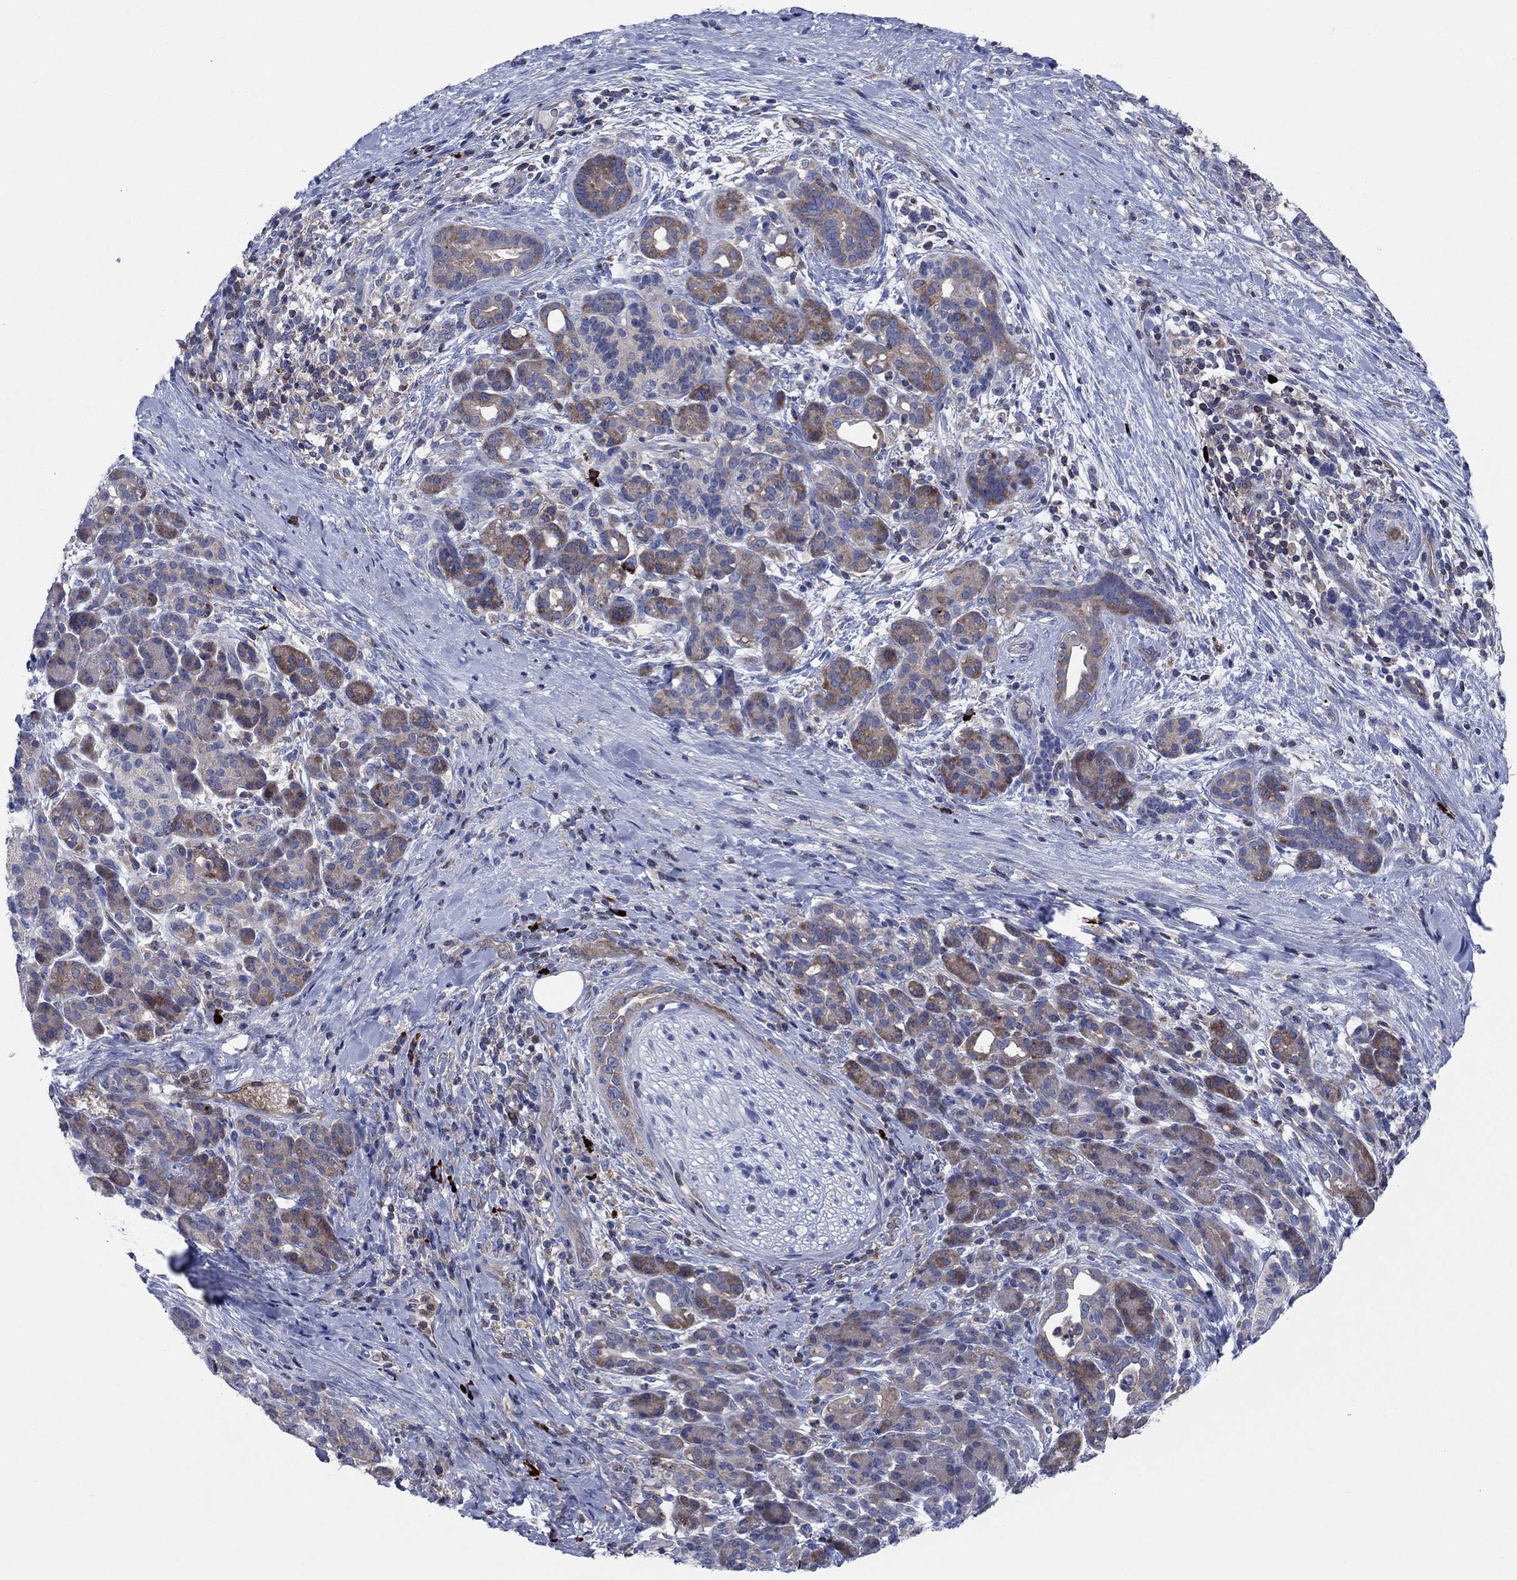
{"staining": {"intensity": "moderate", "quantity": "25%-75%", "location": "cytoplasmic/membranous"}, "tissue": "pancreatic cancer", "cell_type": "Tumor cells", "image_type": "cancer", "snomed": [{"axis": "morphology", "description": "Adenocarcinoma, NOS"}, {"axis": "topography", "description": "Pancreas"}], "caption": "Tumor cells exhibit medium levels of moderate cytoplasmic/membranous positivity in about 25%-75% of cells in adenocarcinoma (pancreatic).", "gene": "PVR", "patient": {"sex": "male", "age": 44}}